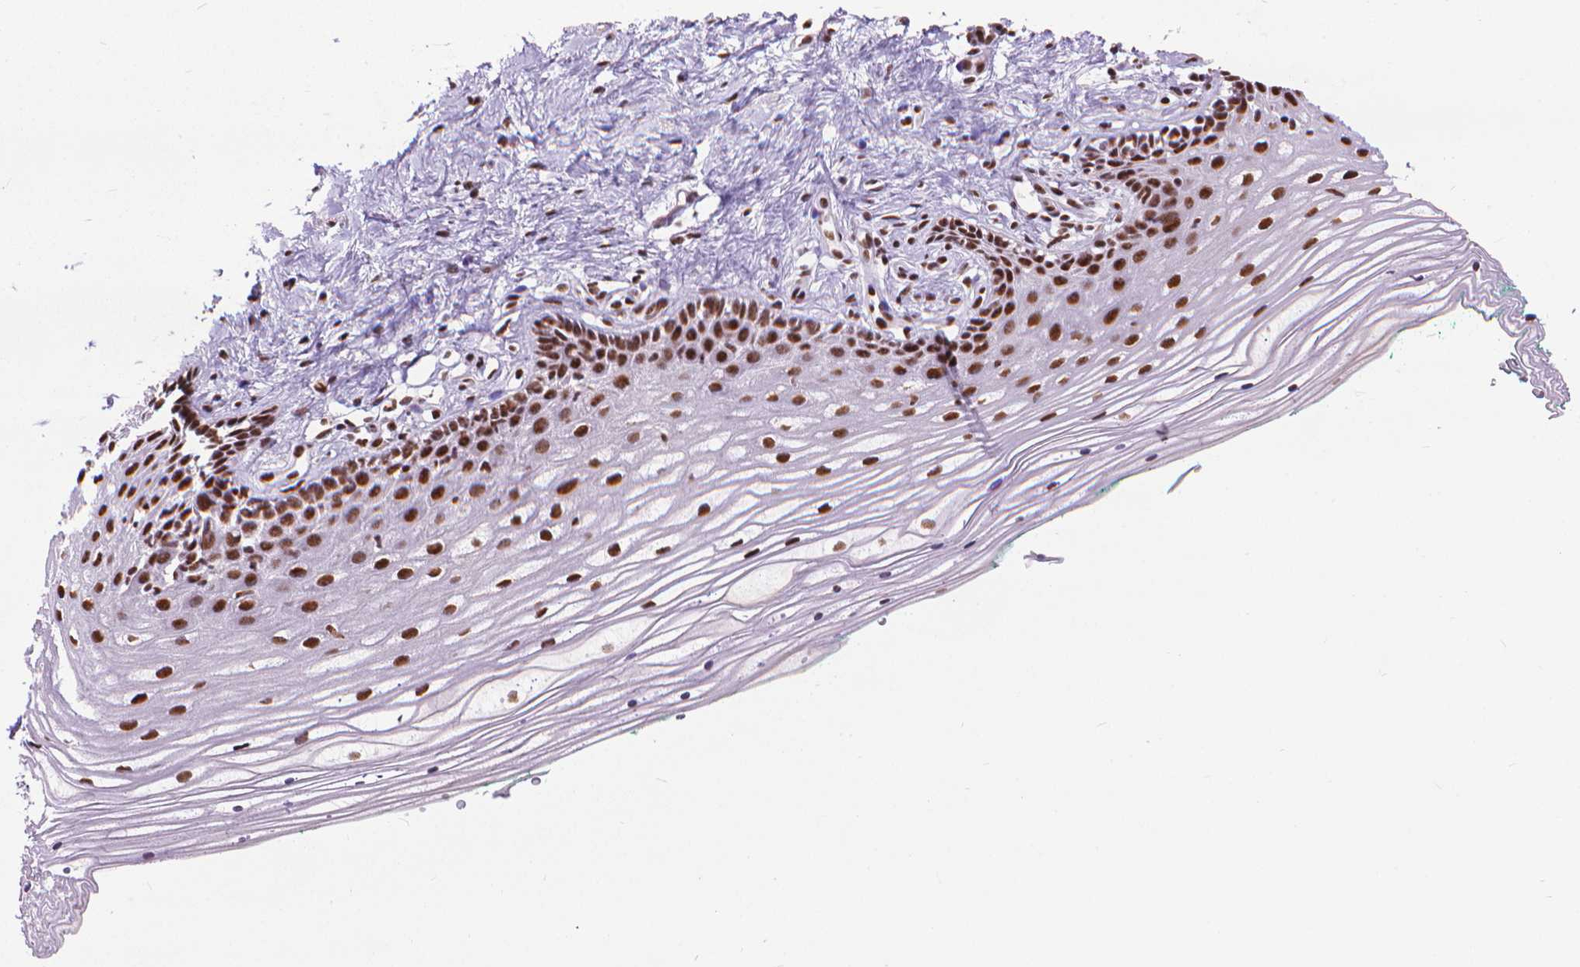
{"staining": {"intensity": "strong", "quantity": ">75%", "location": "nuclear"}, "tissue": "vagina", "cell_type": "Squamous epithelial cells", "image_type": "normal", "snomed": [{"axis": "morphology", "description": "Normal tissue, NOS"}, {"axis": "topography", "description": "Vagina"}], "caption": "An image of vagina stained for a protein shows strong nuclear brown staining in squamous epithelial cells.", "gene": "AKAP8", "patient": {"sex": "female", "age": 42}}